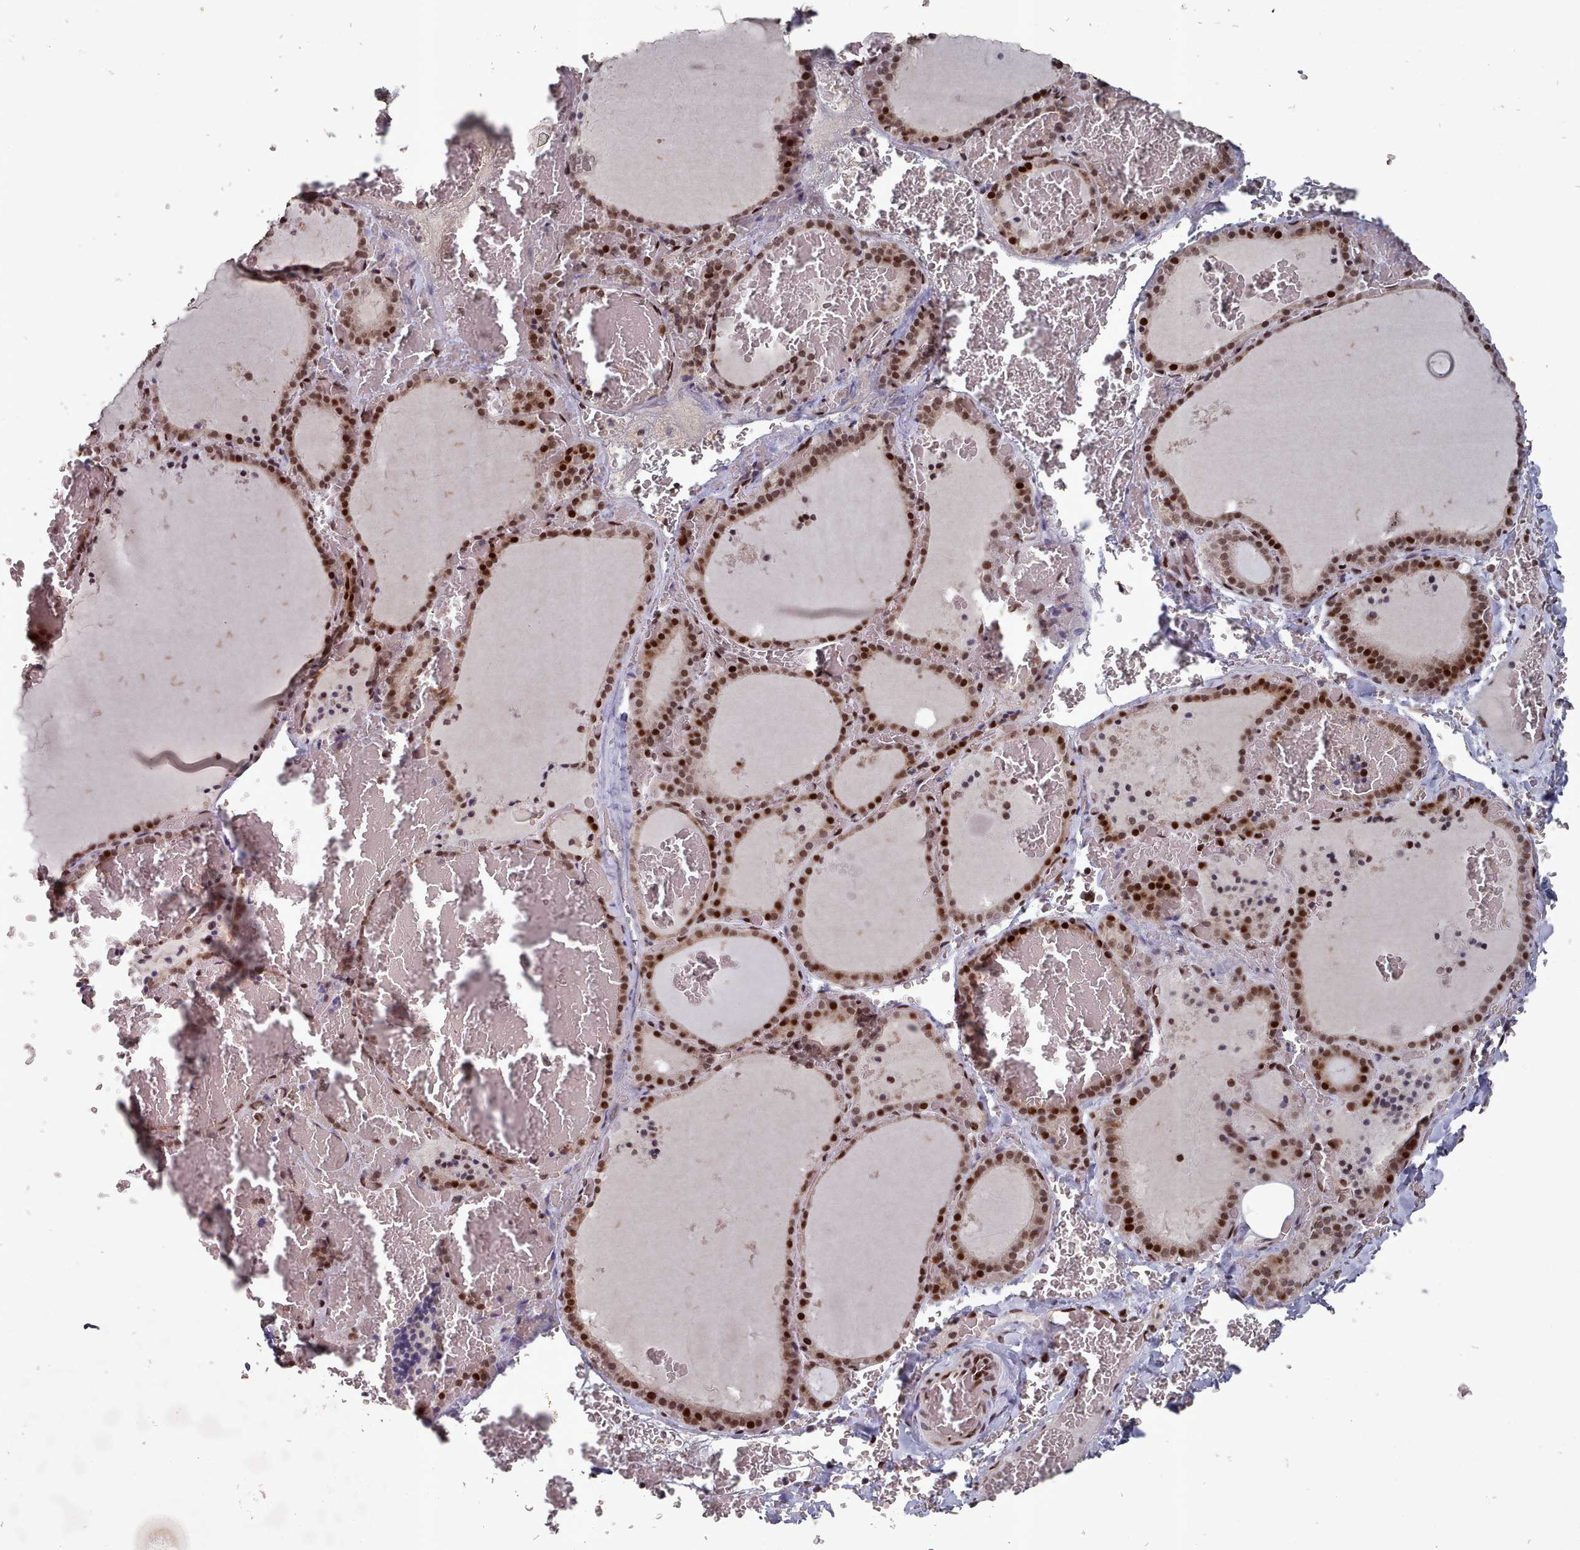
{"staining": {"intensity": "strong", "quantity": ">75%", "location": "cytoplasmic/membranous,nuclear"}, "tissue": "thyroid gland", "cell_type": "Glandular cells", "image_type": "normal", "snomed": [{"axis": "morphology", "description": "Normal tissue, NOS"}, {"axis": "topography", "description": "Thyroid gland"}], "caption": "Strong cytoplasmic/membranous,nuclear expression is identified in approximately >75% of glandular cells in benign thyroid gland. Immunohistochemistry stains the protein in brown and the nuclei are stained blue.", "gene": "PNRC2", "patient": {"sex": "female", "age": 39}}